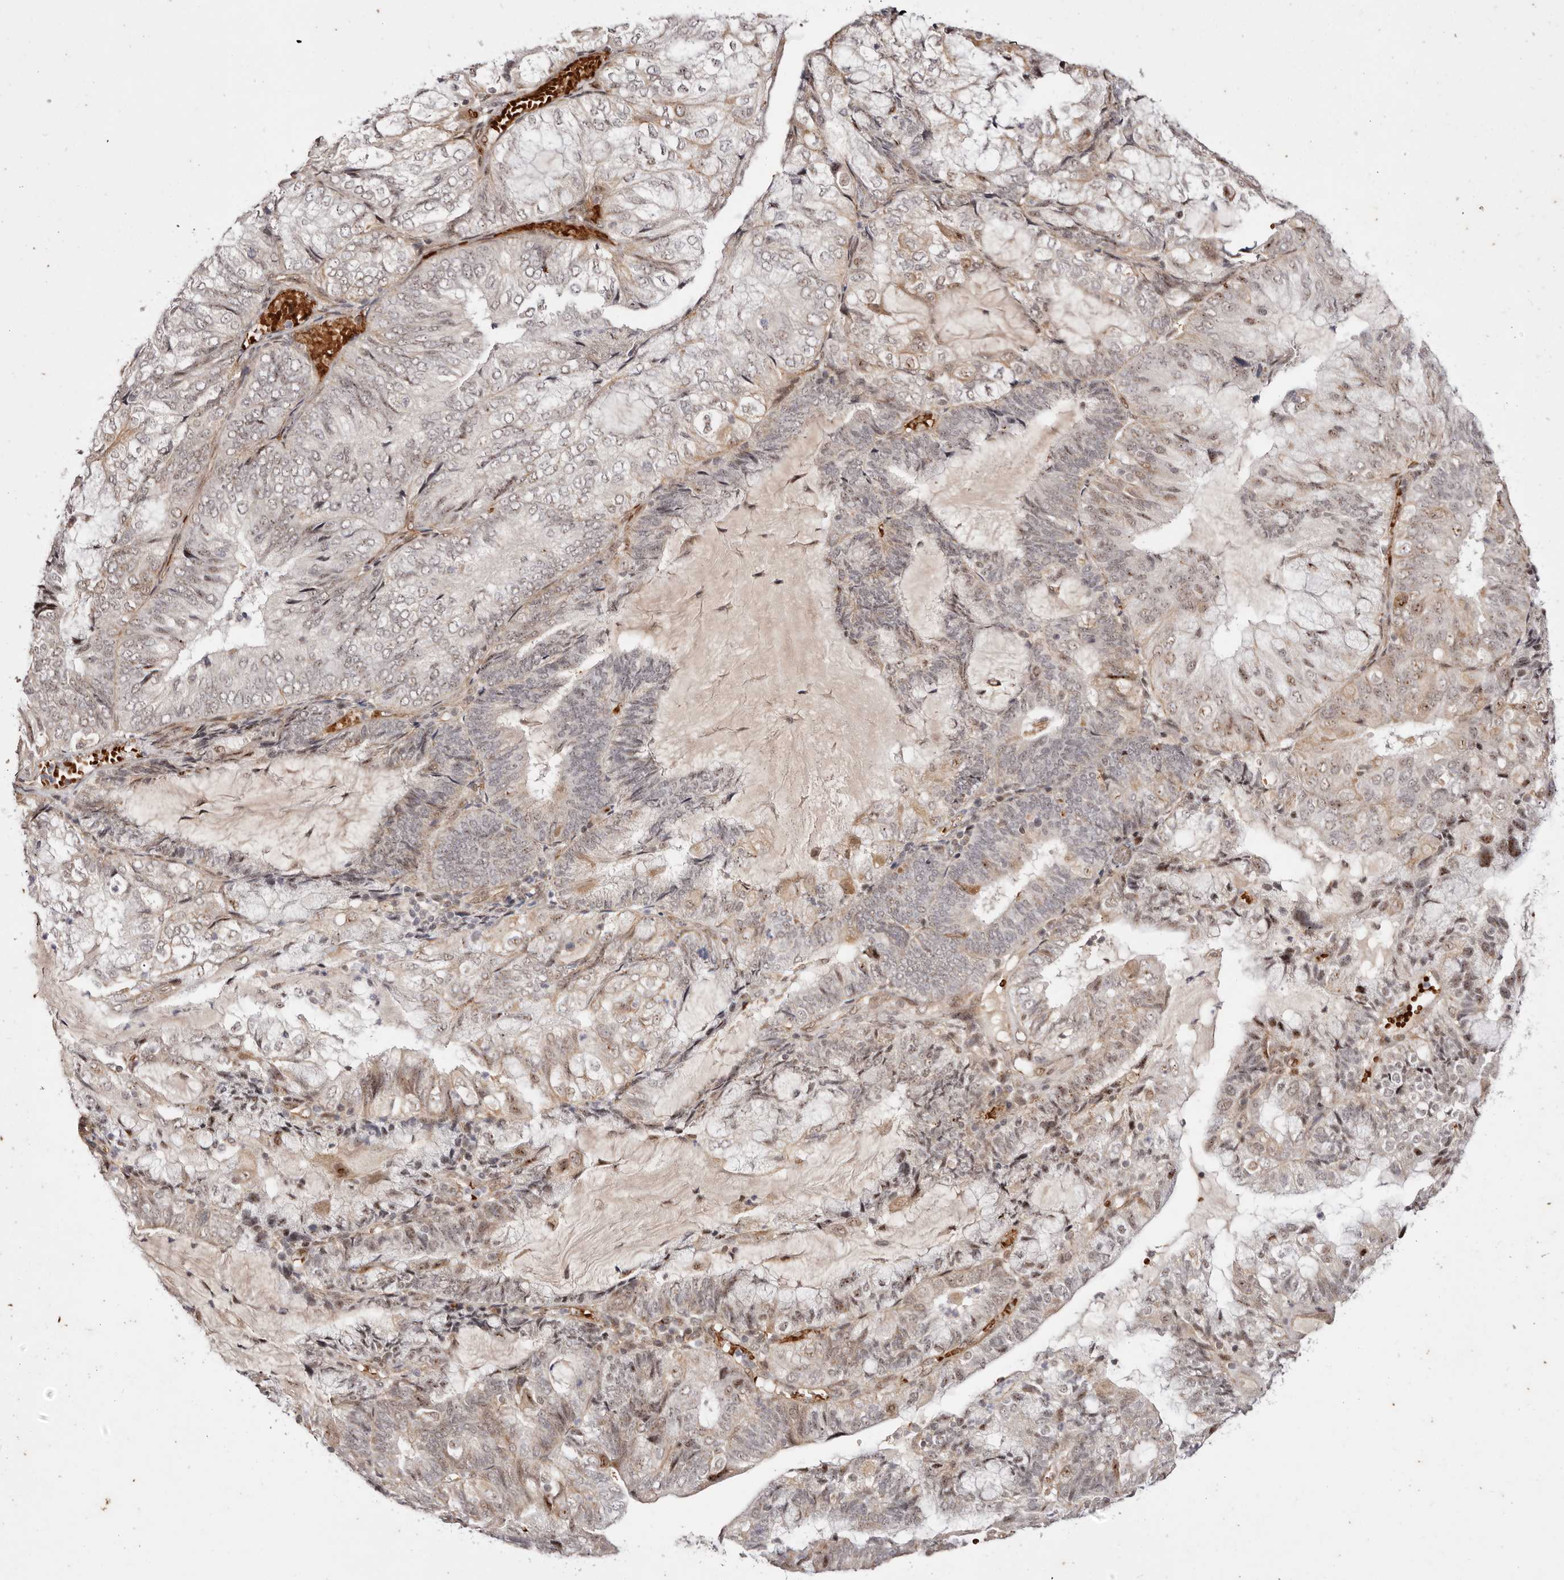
{"staining": {"intensity": "weak", "quantity": "25%-75%", "location": "nuclear"}, "tissue": "endometrial cancer", "cell_type": "Tumor cells", "image_type": "cancer", "snomed": [{"axis": "morphology", "description": "Adenocarcinoma, NOS"}, {"axis": "topography", "description": "Endometrium"}], "caption": "Human endometrial cancer stained with a protein marker exhibits weak staining in tumor cells.", "gene": "WRN", "patient": {"sex": "female", "age": 81}}